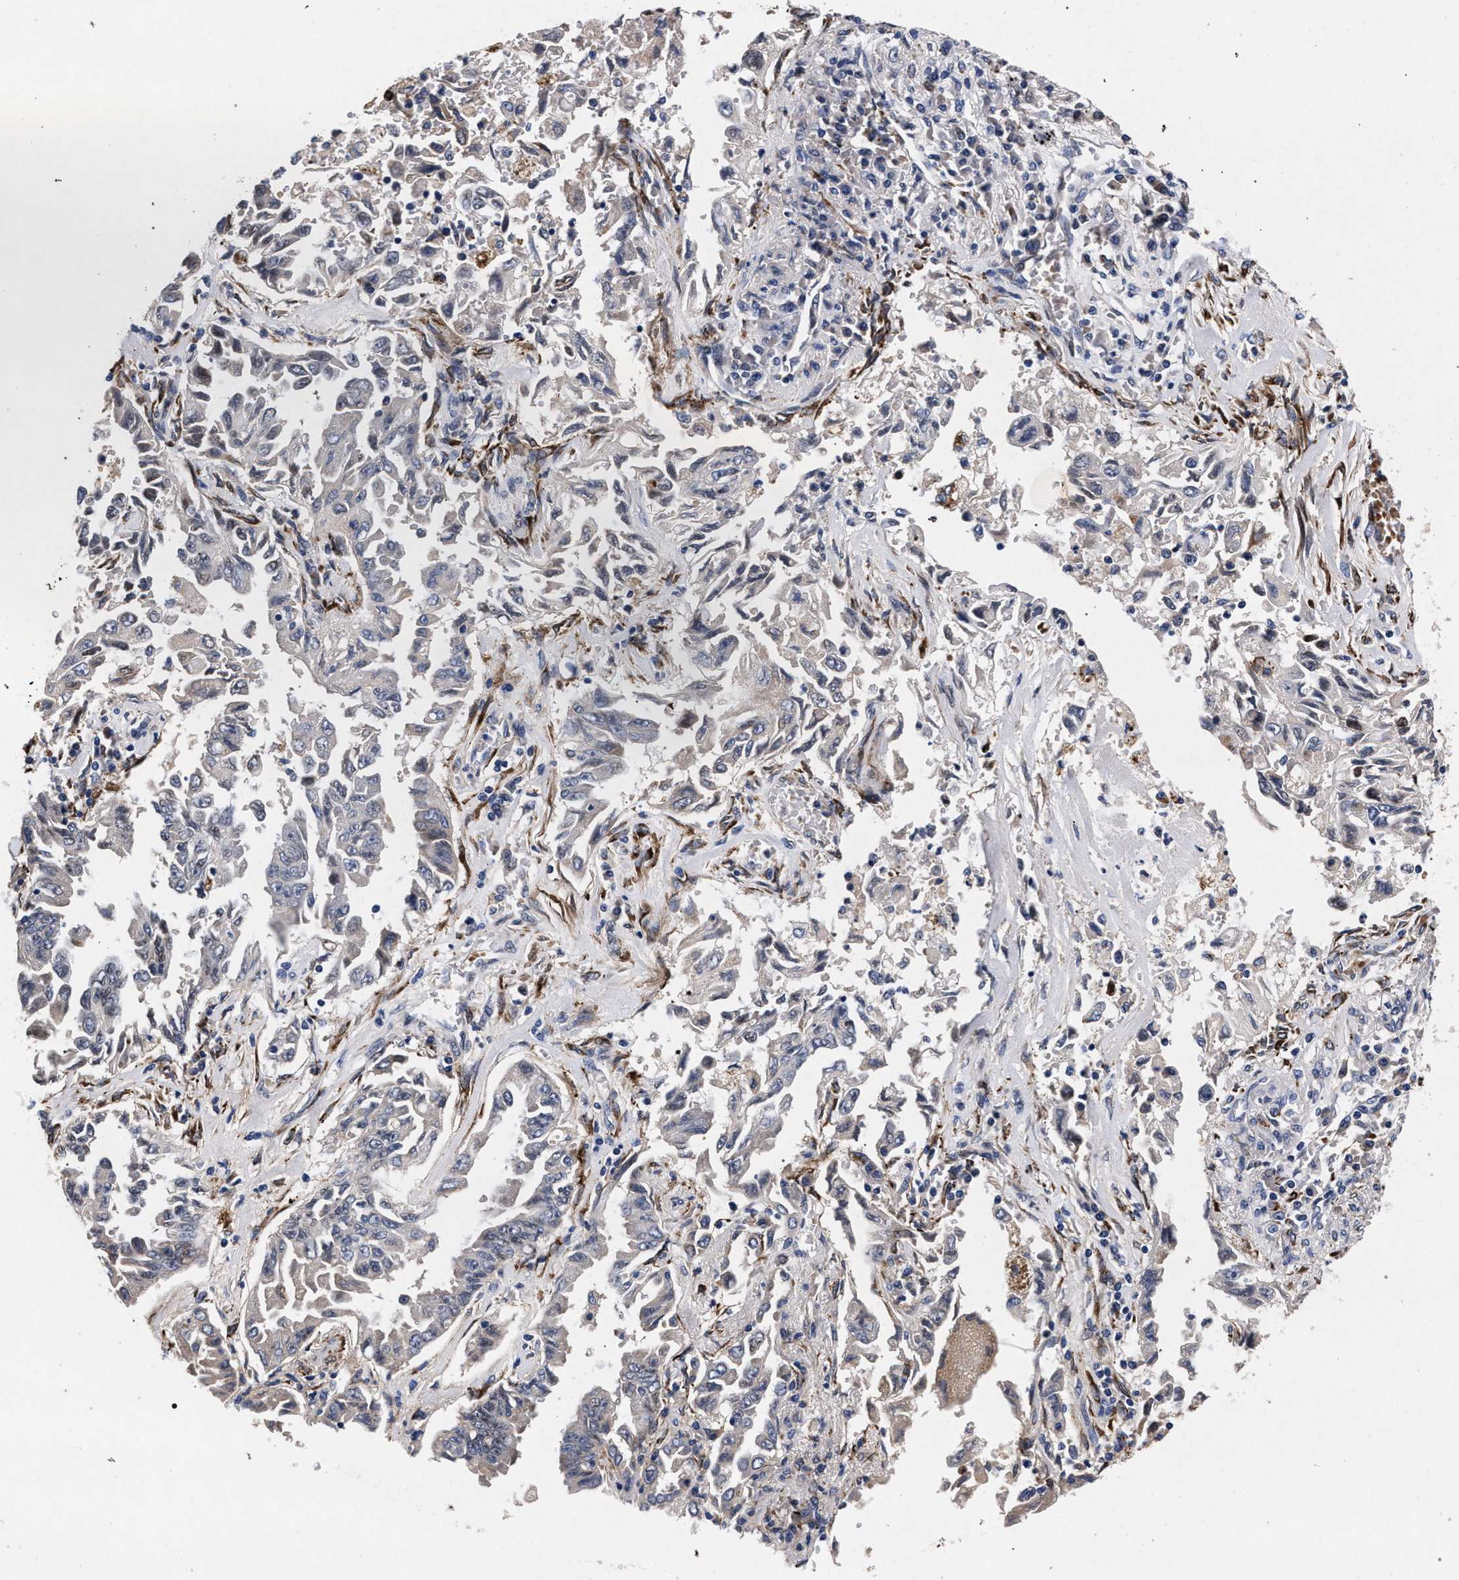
{"staining": {"intensity": "negative", "quantity": "none", "location": "none"}, "tissue": "lung cancer", "cell_type": "Tumor cells", "image_type": "cancer", "snomed": [{"axis": "morphology", "description": "Adenocarcinoma, NOS"}, {"axis": "topography", "description": "Lung"}], "caption": "Human lung cancer stained for a protein using immunohistochemistry (IHC) exhibits no positivity in tumor cells.", "gene": "NEK7", "patient": {"sex": "female", "age": 51}}